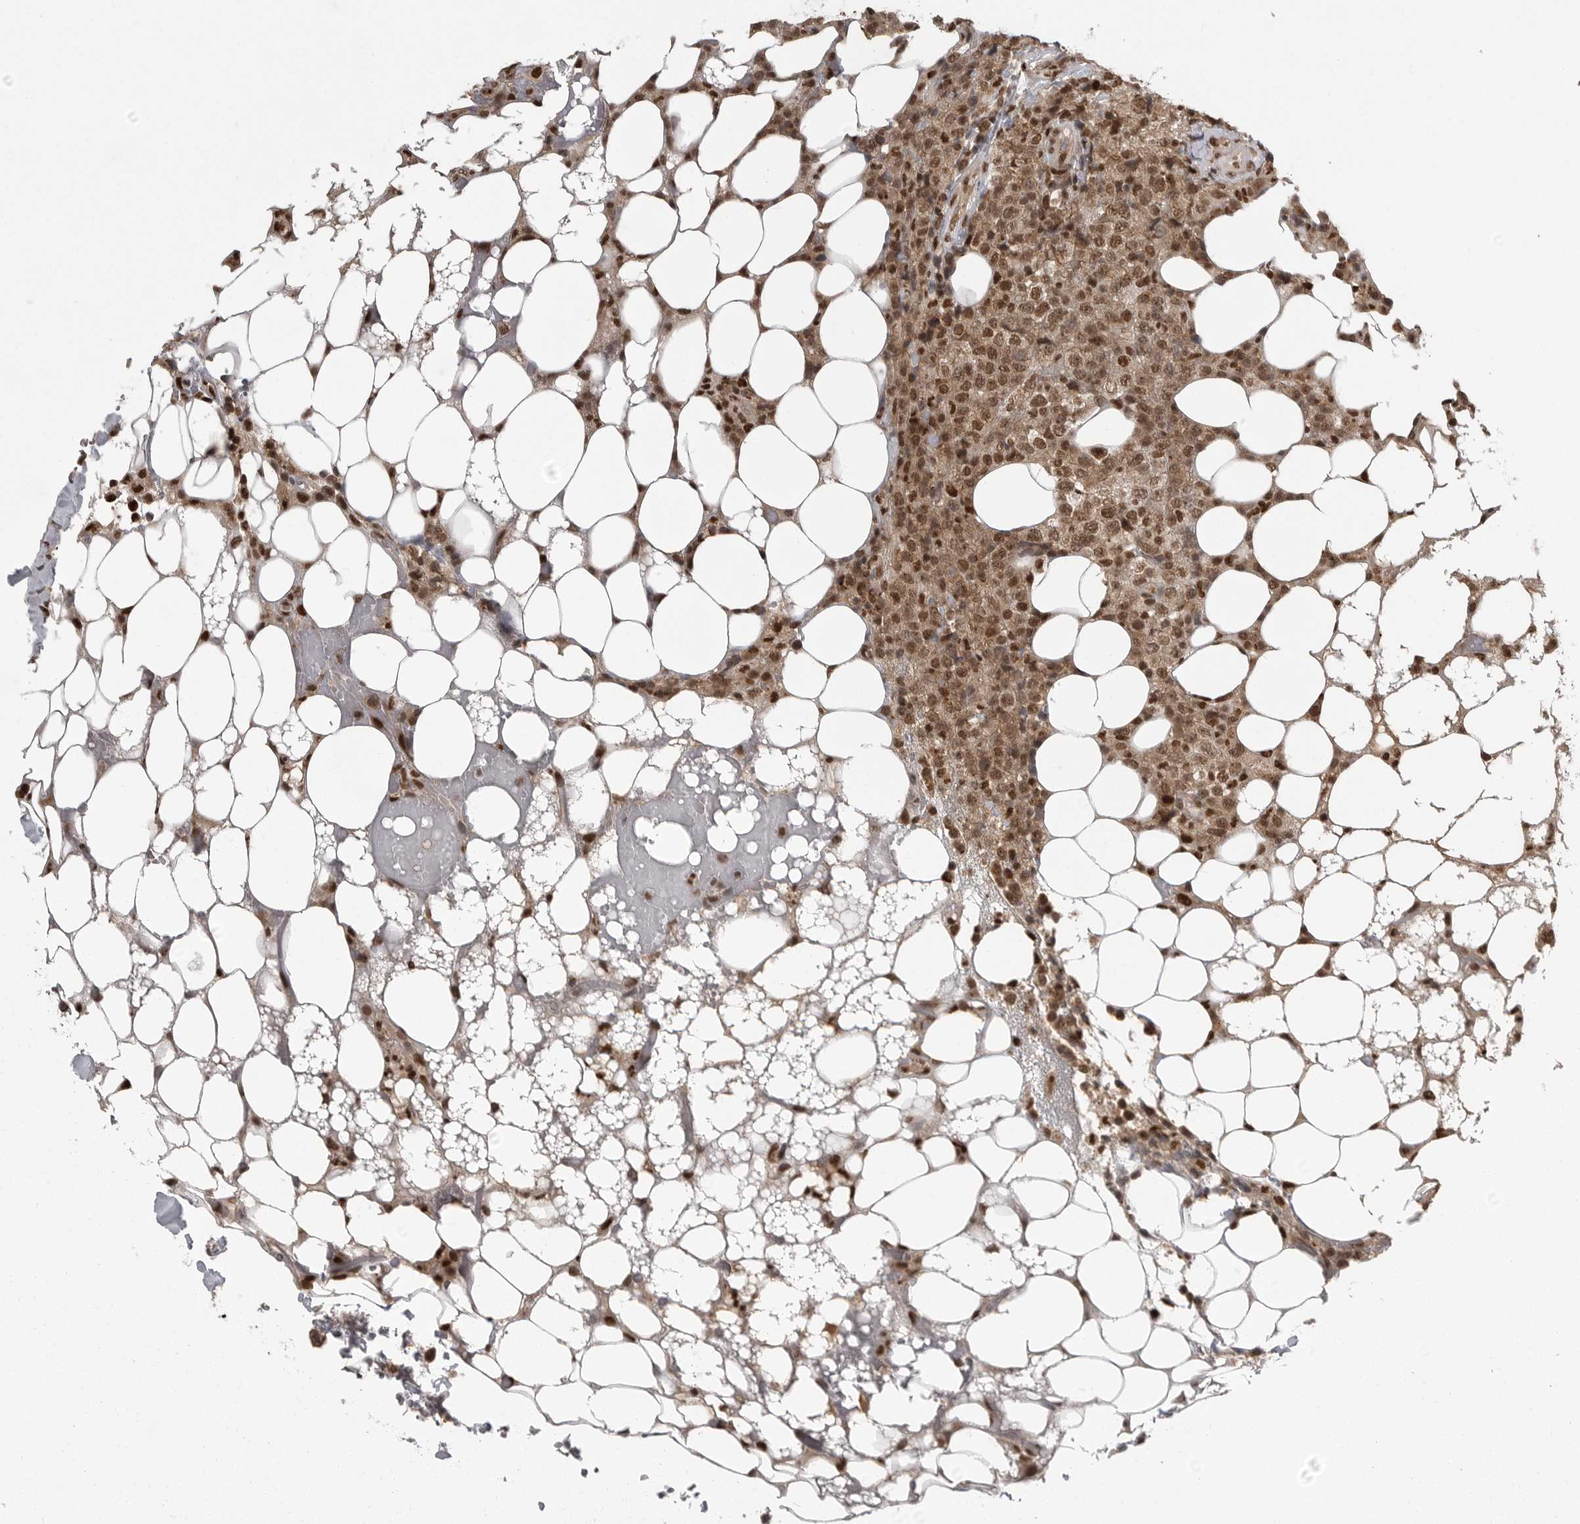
{"staining": {"intensity": "moderate", "quantity": ">75%", "location": "cytoplasmic/membranous,nuclear"}, "tissue": "lymphoma", "cell_type": "Tumor cells", "image_type": "cancer", "snomed": [{"axis": "morphology", "description": "Malignant lymphoma, non-Hodgkin's type, High grade"}, {"axis": "topography", "description": "Lymph node"}], "caption": "Human lymphoma stained with a brown dye exhibits moderate cytoplasmic/membranous and nuclear positive expression in approximately >75% of tumor cells.", "gene": "YAF2", "patient": {"sex": "male", "age": 13}}